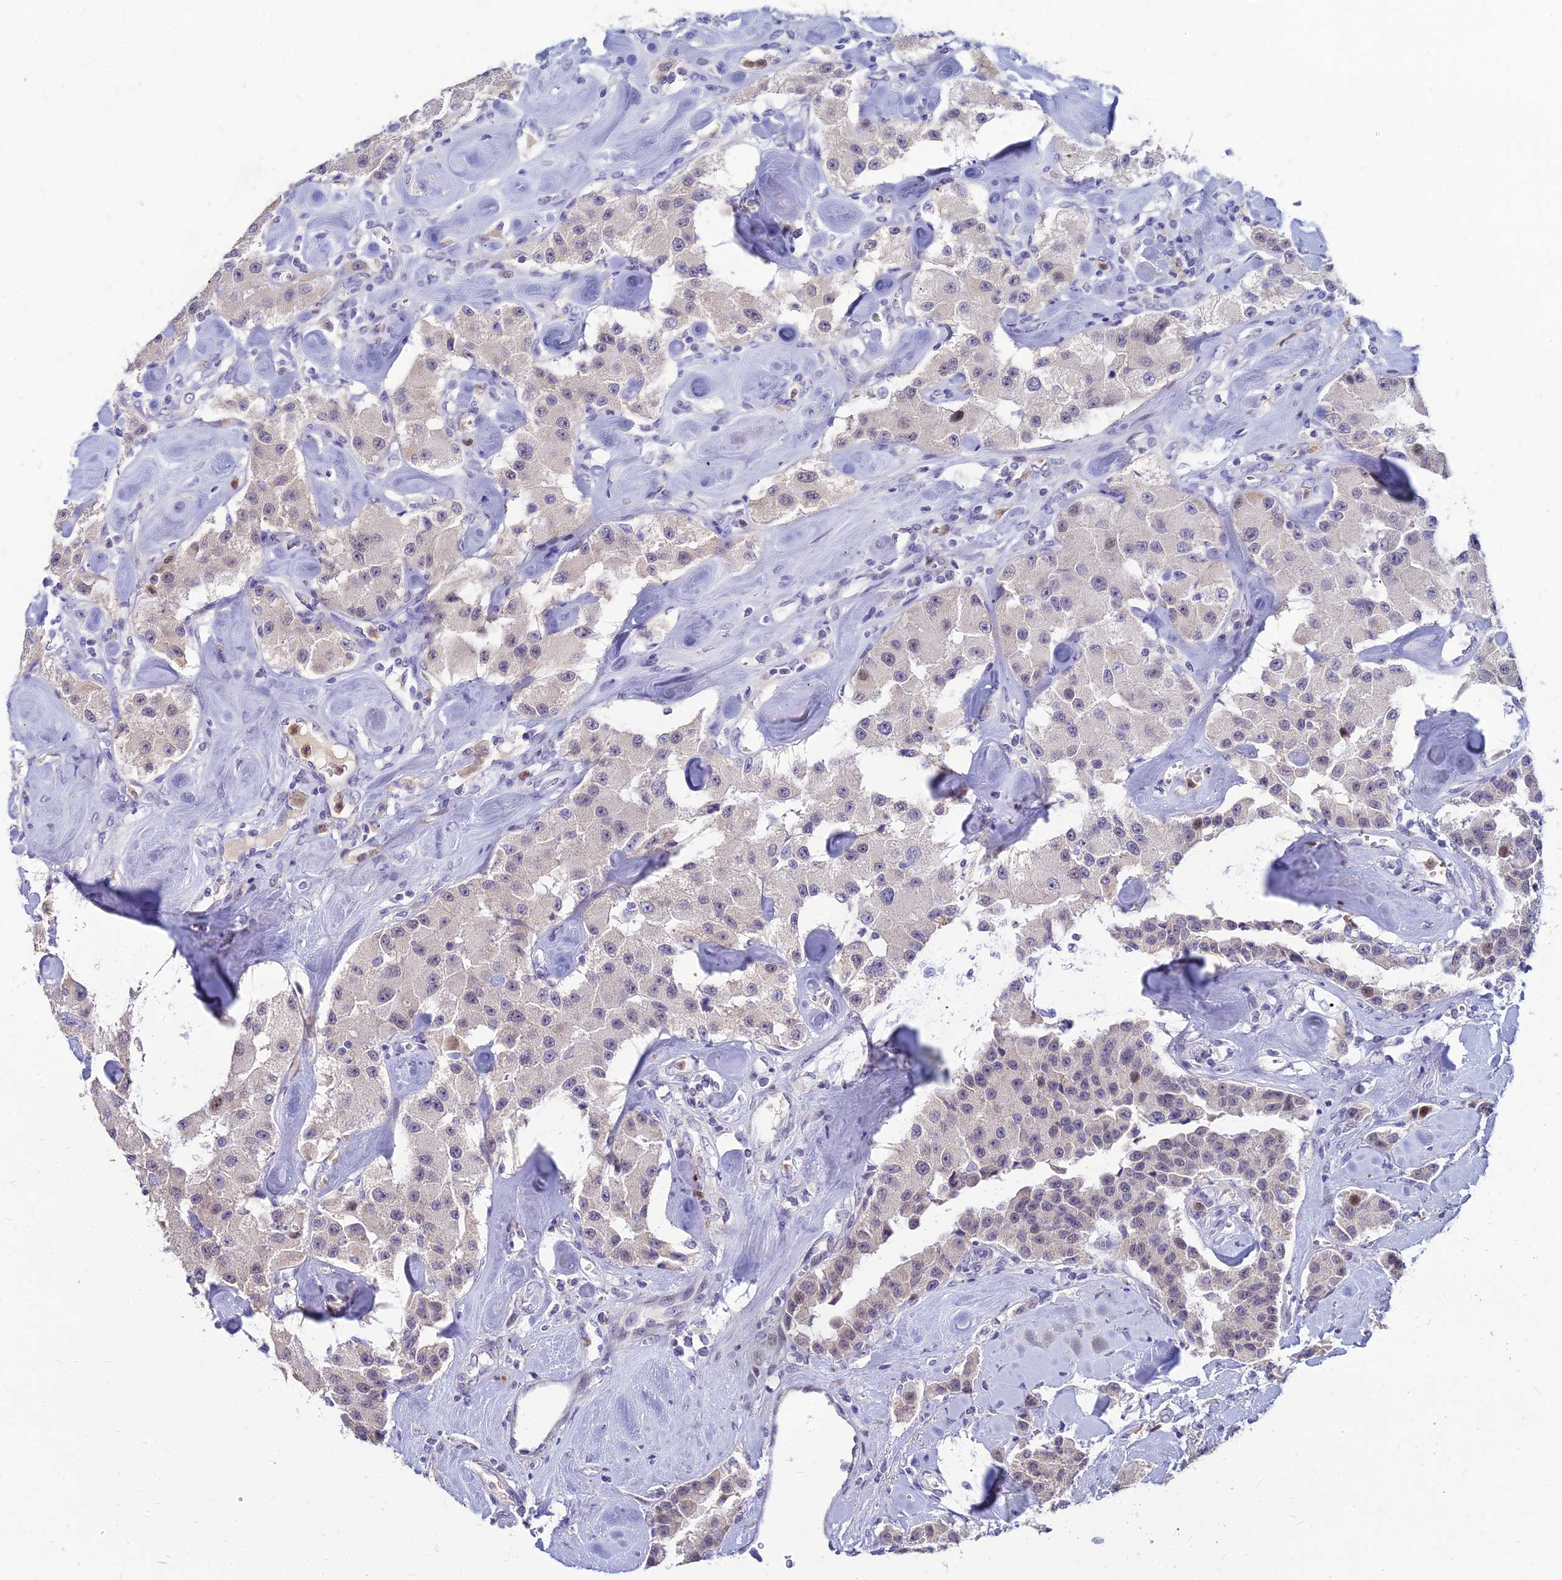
{"staining": {"intensity": "negative", "quantity": "none", "location": "none"}, "tissue": "carcinoid", "cell_type": "Tumor cells", "image_type": "cancer", "snomed": [{"axis": "morphology", "description": "Carcinoid, malignant, NOS"}, {"axis": "topography", "description": "Pancreas"}], "caption": "IHC of human carcinoid reveals no staining in tumor cells.", "gene": "GOLGA6D", "patient": {"sex": "male", "age": 41}}